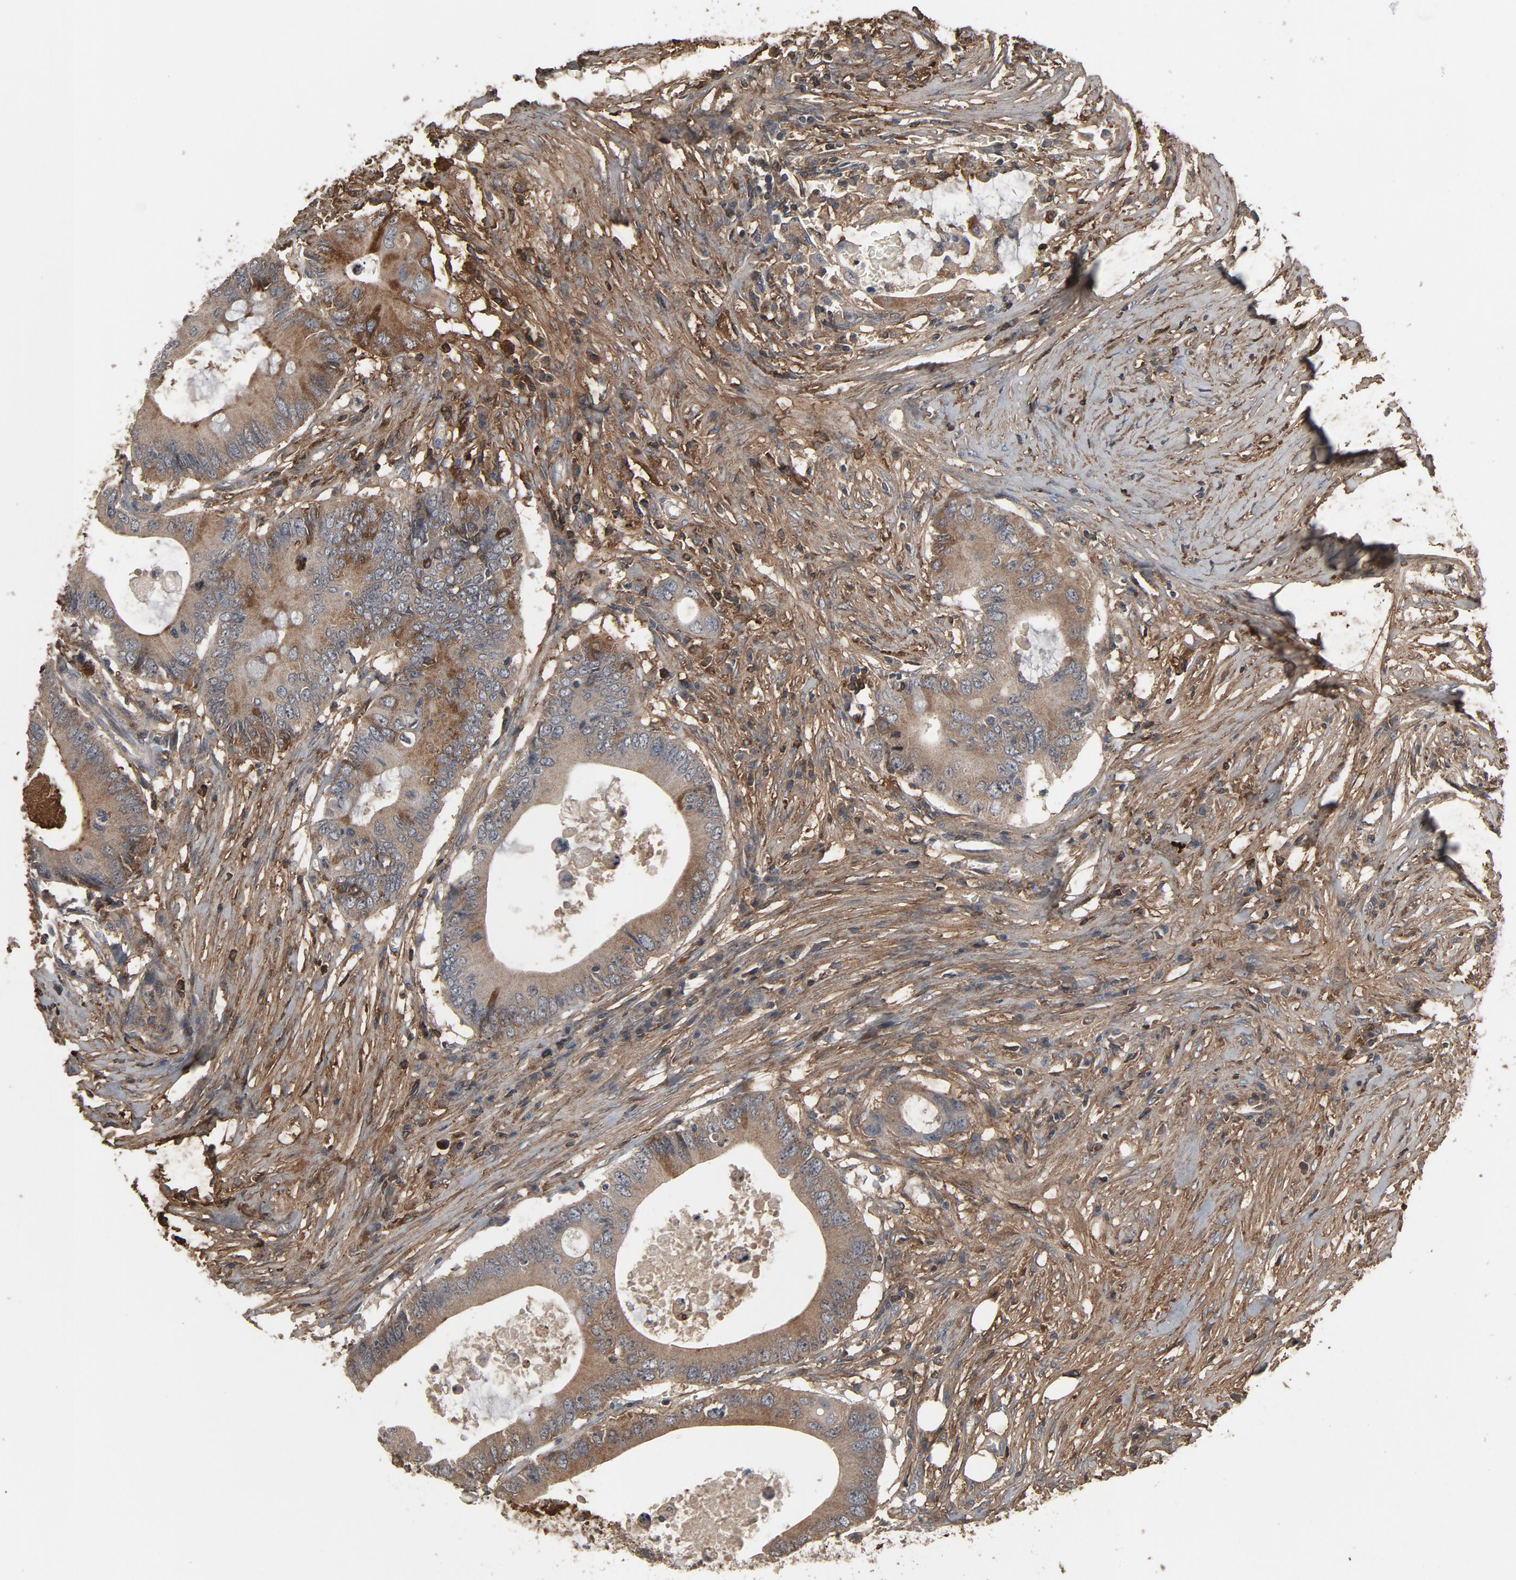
{"staining": {"intensity": "weak", "quantity": ">75%", "location": "cytoplasmic/membranous"}, "tissue": "colorectal cancer", "cell_type": "Tumor cells", "image_type": "cancer", "snomed": [{"axis": "morphology", "description": "Adenocarcinoma, NOS"}, {"axis": "topography", "description": "Colon"}], "caption": "Tumor cells display low levels of weak cytoplasmic/membranous expression in approximately >75% of cells in adenocarcinoma (colorectal).", "gene": "PDZD4", "patient": {"sex": "male", "age": 71}}